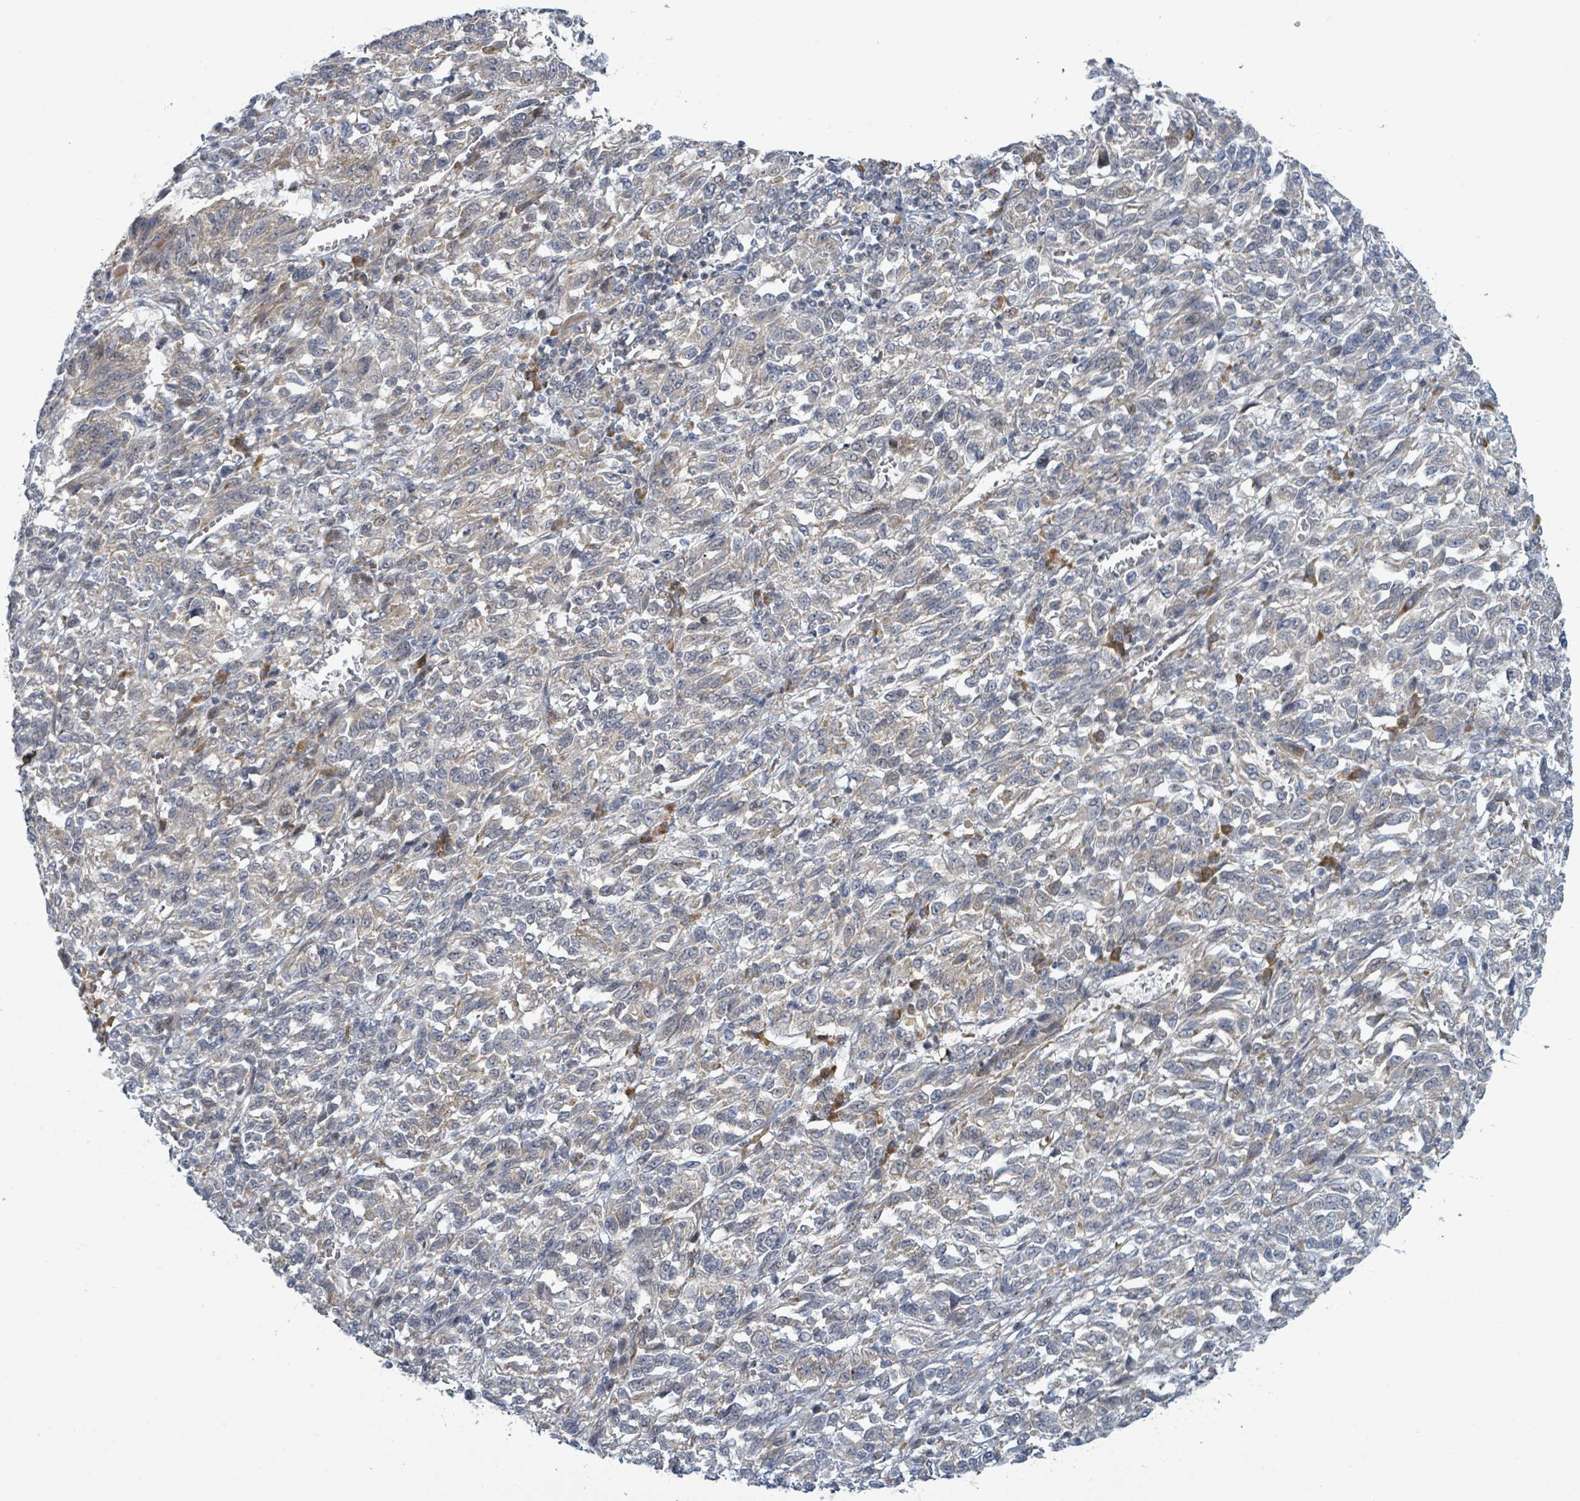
{"staining": {"intensity": "negative", "quantity": "none", "location": "none"}, "tissue": "melanoma", "cell_type": "Tumor cells", "image_type": "cancer", "snomed": [{"axis": "morphology", "description": "Malignant melanoma, Metastatic site"}, {"axis": "topography", "description": "Lung"}], "caption": "IHC of malignant melanoma (metastatic site) exhibits no positivity in tumor cells. Brightfield microscopy of immunohistochemistry stained with DAB (brown) and hematoxylin (blue), captured at high magnification.", "gene": "RPL32", "patient": {"sex": "male", "age": 64}}